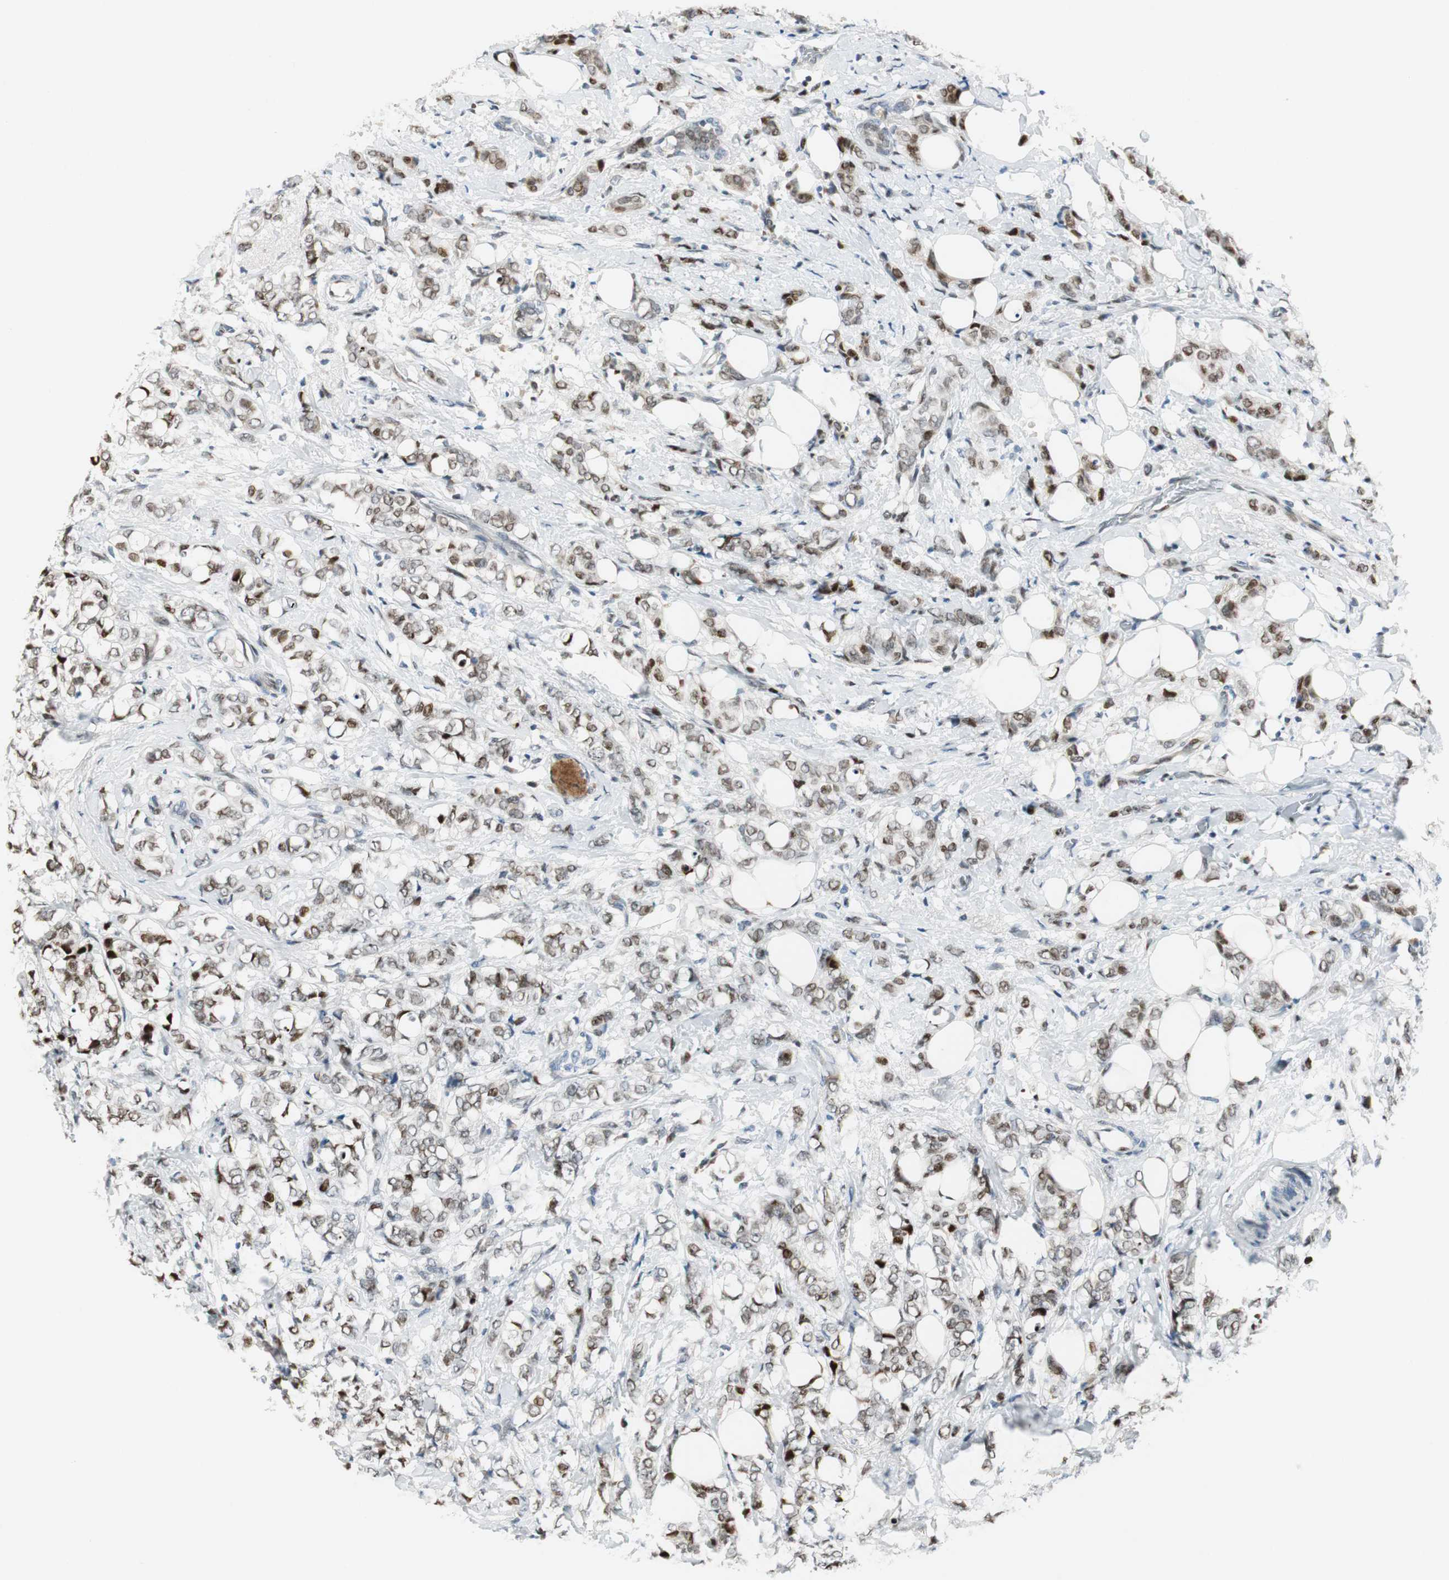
{"staining": {"intensity": "moderate", "quantity": ">75%", "location": "nuclear"}, "tissue": "breast cancer", "cell_type": "Tumor cells", "image_type": "cancer", "snomed": [{"axis": "morphology", "description": "Lobular carcinoma"}, {"axis": "topography", "description": "Breast"}], "caption": "Tumor cells display medium levels of moderate nuclear staining in approximately >75% of cells in breast lobular carcinoma.", "gene": "AJUBA", "patient": {"sex": "female", "age": 60}}